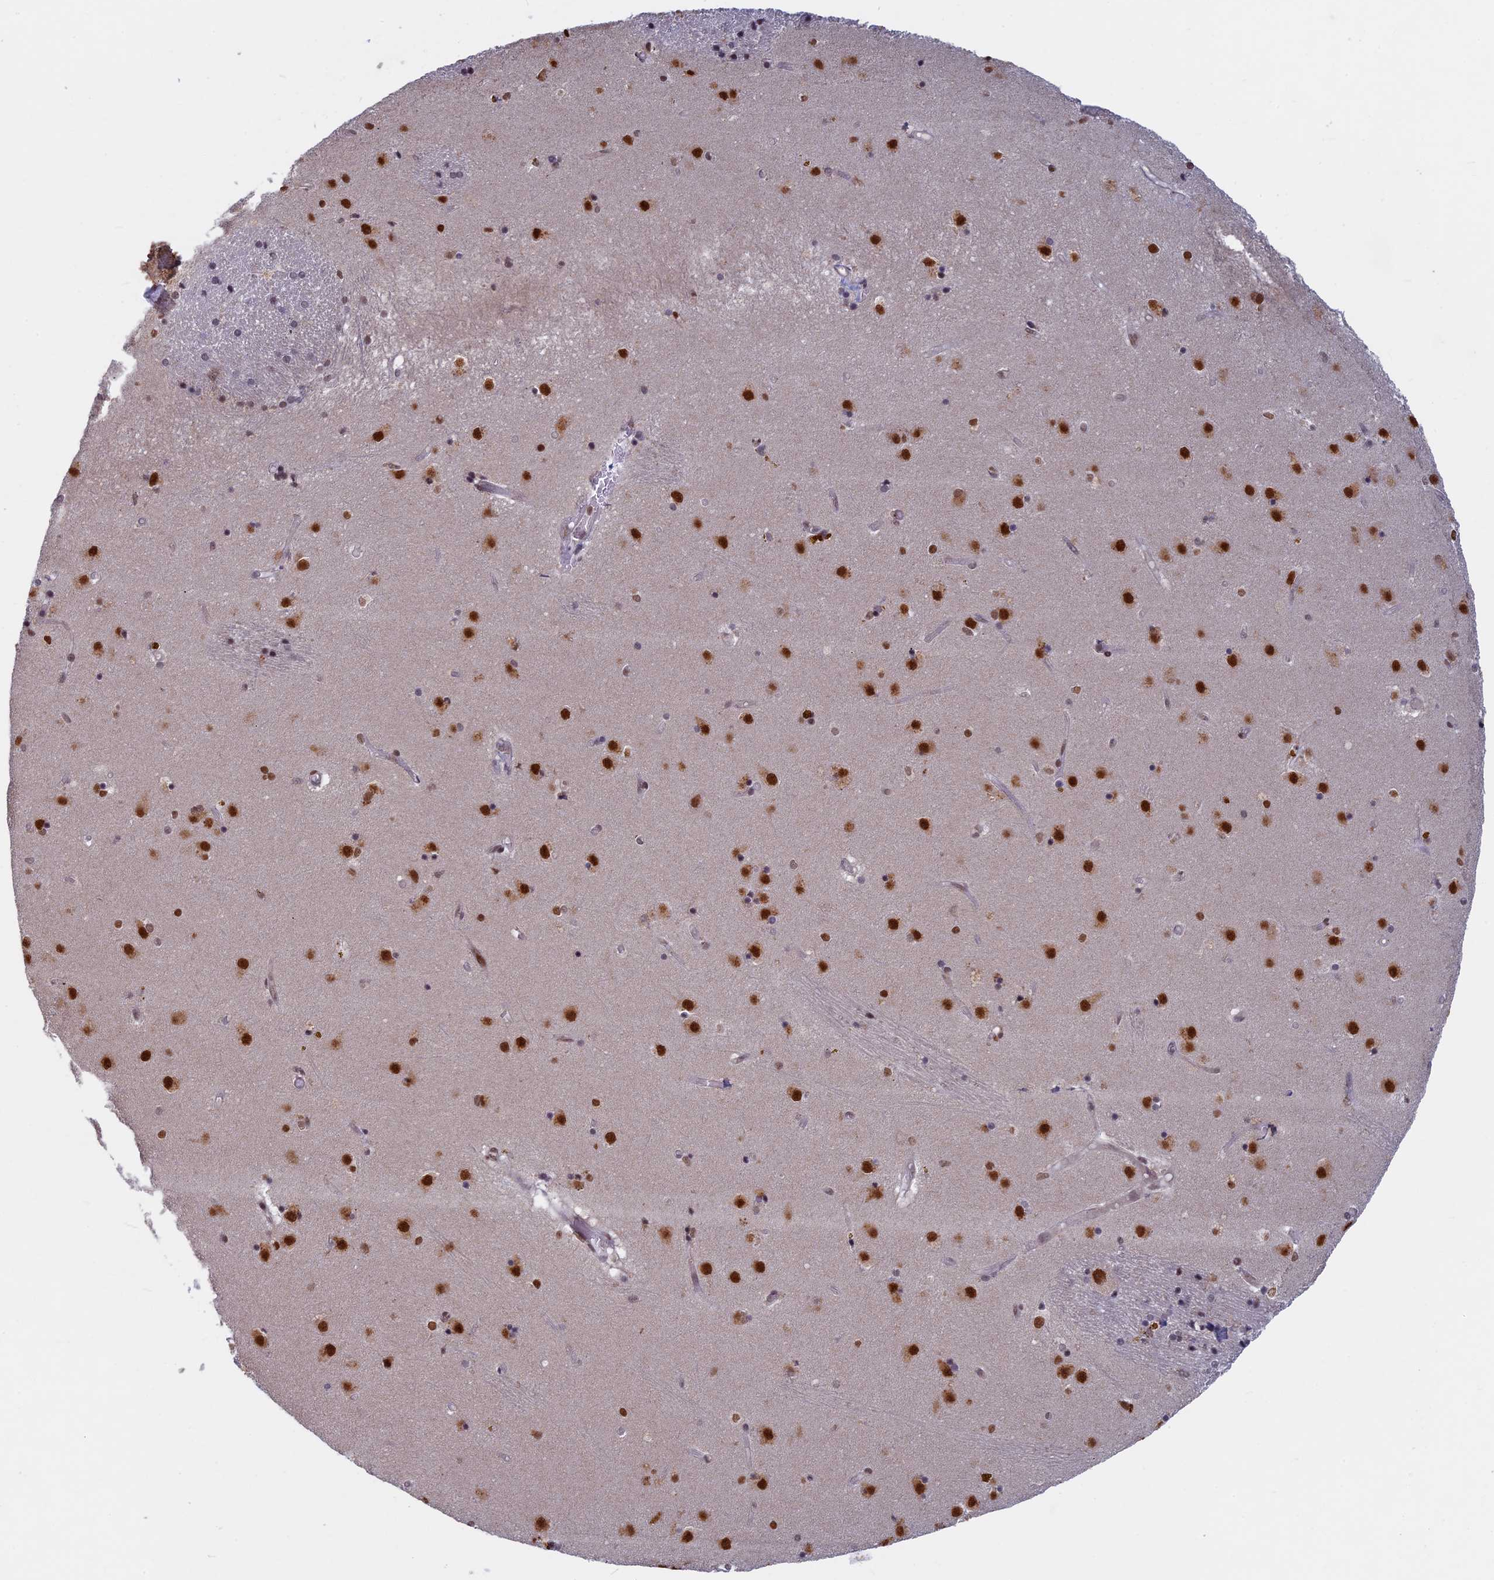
{"staining": {"intensity": "moderate", "quantity": "25%-75%", "location": "nuclear"}, "tissue": "caudate", "cell_type": "Glial cells", "image_type": "normal", "snomed": [{"axis": "morphology", "description": "Normal tissue, NOS"}, {"axis": "topography", "description": "Lateral ventricle wall"}], "caption": "Glial cells exhibit moderate nuclear positivity in about 25%-75% of cells in normal caudate. The protein of interest is shown in brown color, while the nuclei are stained blue.", "gene": "SPIRE1", "patient": {"sex": "male", "age": 70}}